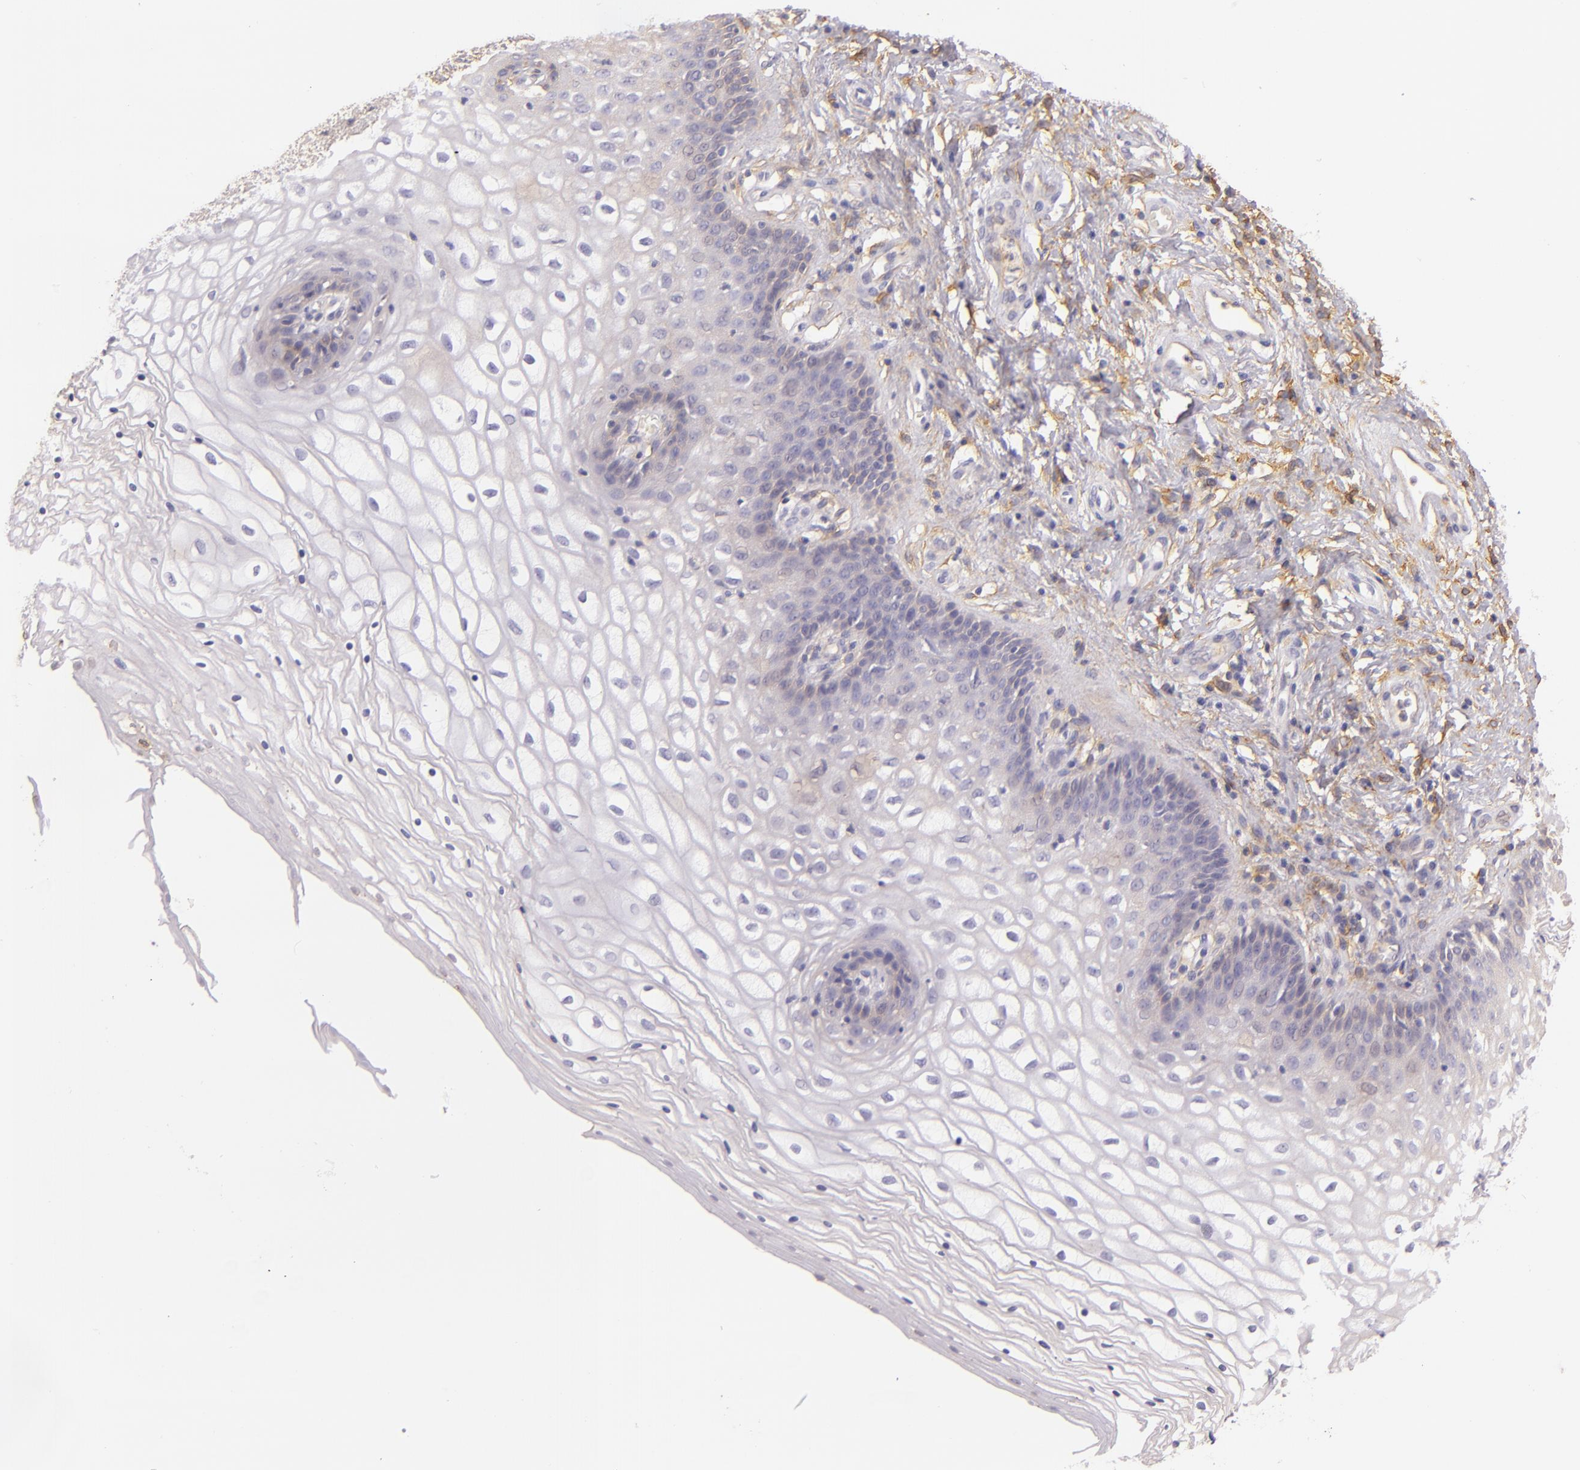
{"staining": {"intensity": "weak", "quantity": "<25%", "location": "cytoplasmic/membranous"}, "tissue": "vagina", "cell_type": "Squamous epithelial cells", "image_type": "normal", "snomed": [{"axis": "morphology", "description": "Normal tissue, NOS"}, {"axis": "topography", "description": "Vagina"}], "caption": "Histopathology image shows no protein staining in squamous epithelial cells of unremarkable vagina. (Stains: DAB immunohistochemistry (IHC) with hematoxylin counter stain, Microscopy: brightfield microscopy at high magnification).", "gene": "CTSF", "patient": {"sex": "female", "age": 34}}